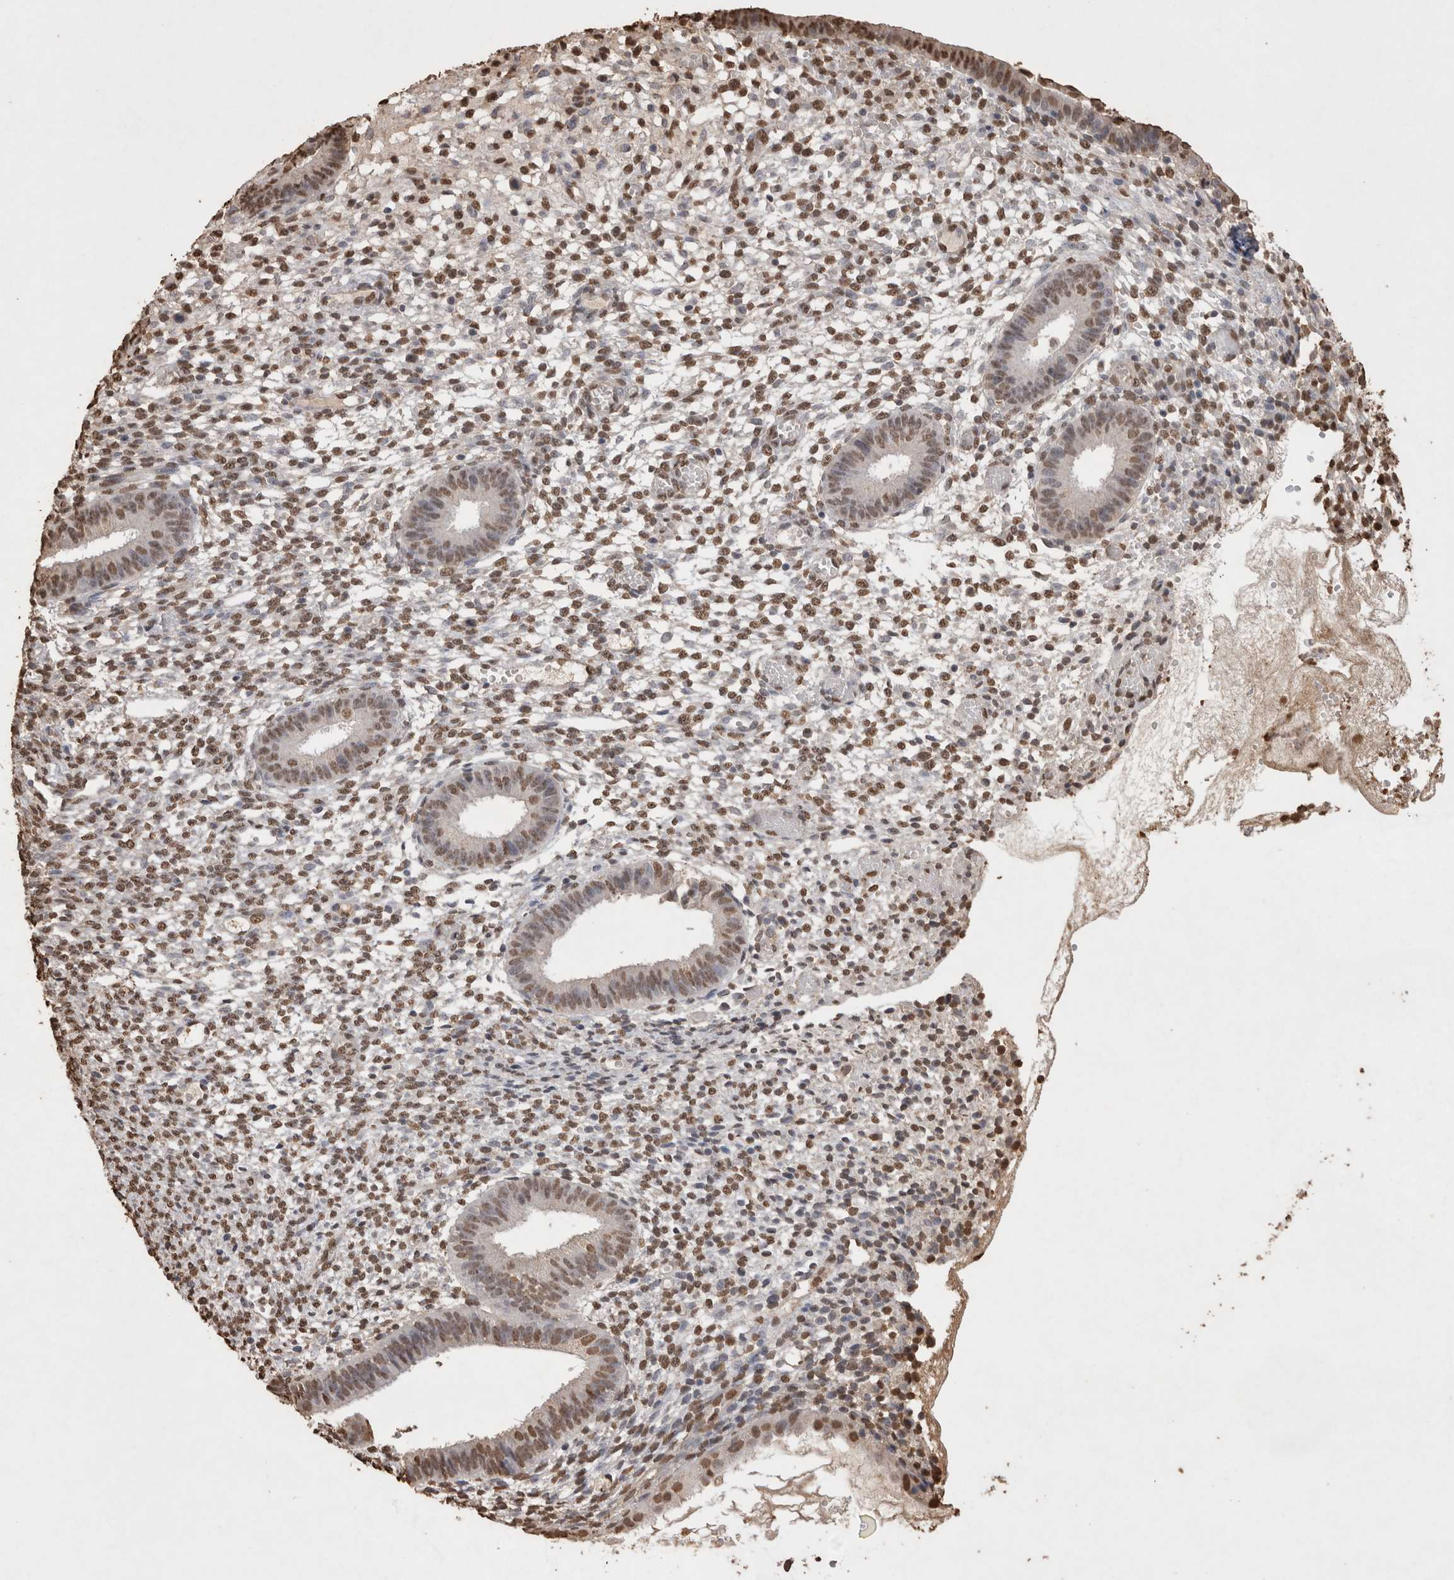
{"staining": {"intensity": "moderate", "quantity": ">75%", "location": "nuclear"}, "tissue": "endometrium", "cell_type": "Cells in endometrial stroma", "image_type": "normal", "snomed": [{"axis": "morphology", "description": "Normal tissue, NOS"}, {"axis": "topography", "description": "Endometrium"}], "caption": "Endometrium stained with DAB IHC shows medium levels of moderate nuclear positivity in approximately >75% of cells in endometrial stroma.", "gene": "POU5F1", "patient": {"sex": "female", "age": 46}}